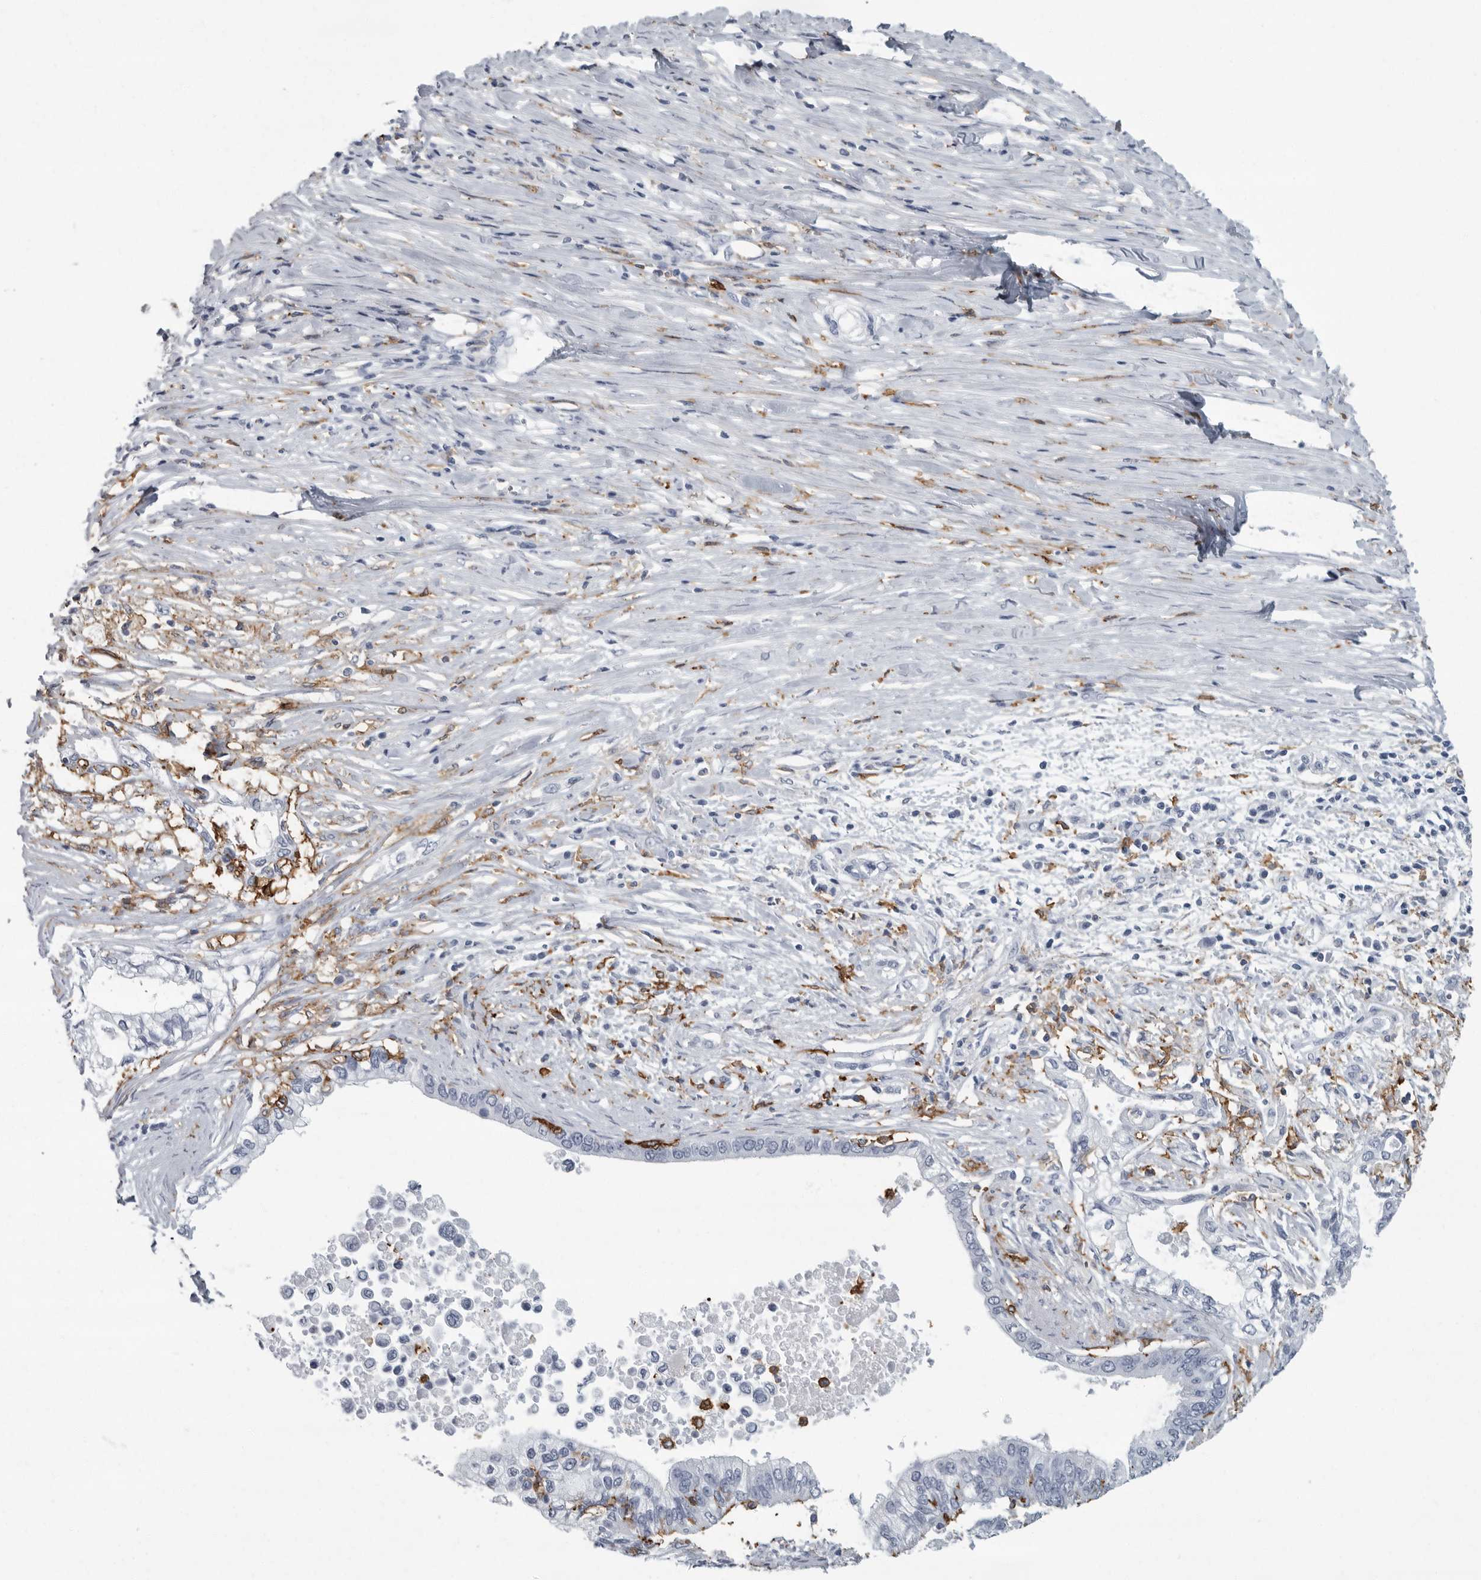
{"staining": {"intensity": "negative", "quantity": "none", "location": "none"}, "tissue": "pancreatic cancer", "cell_type": "Tumor cells", "image_type": "cancer", "snomed": [{"axis": "morphology", "description": "Normal tissue, NOS"}, {"axis": "morphology", "description": "Adenocarcinoma, NOS"}, {"axis": "topography", "description": "Pancreas"}, {"axis": "topography", "description": "Peripheral nerve tissue"}], "caption": "There is no significant positivity in tumor cells of pancreatic cancer (adenocarcinoma).", "gene": "FCER1G", "patient": {"sex": "male", "age": 59}}